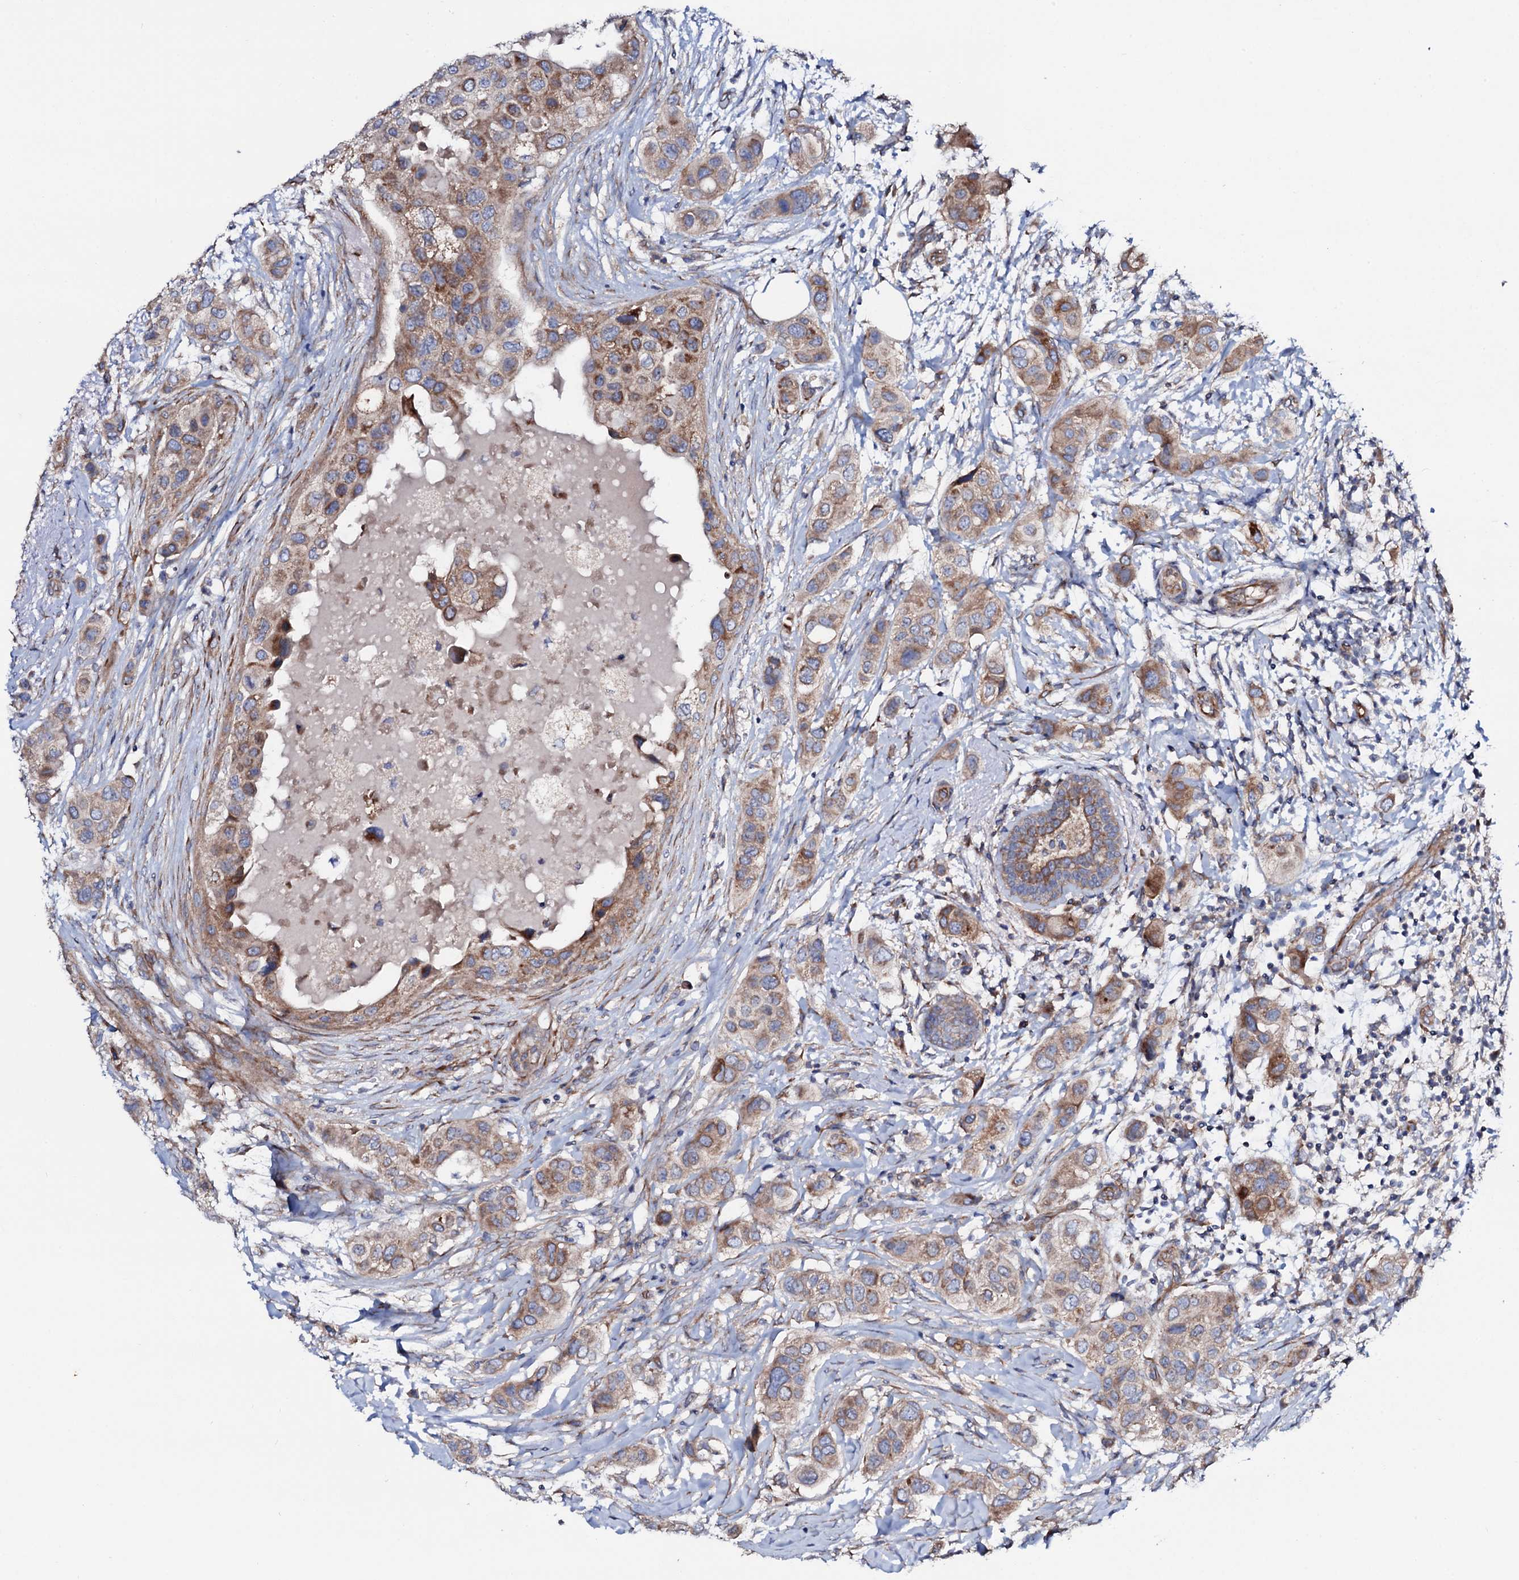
{"staining": {"intensity": "moderate", "quantity": ">75%", "location": "cytoplasmic/membranous"}, "tissue": "breast cancer", "cell_type": "Tumor cells", "image_type": "cancer", "snomed": [{"axis": "morphology", "description": "Lobular carcinoma"}, {"axis": "topography", "description": "Breast"}], "caption": "This is a photomicrograph of immunohistochemistry (IHC) staining of breast cancer (lobular carcinoma), which shows moderate staining in the cytoplasmic/membranous of tumor cells.", "gene": "STARD13", "patient": {"sex": "female", "age": 51}}